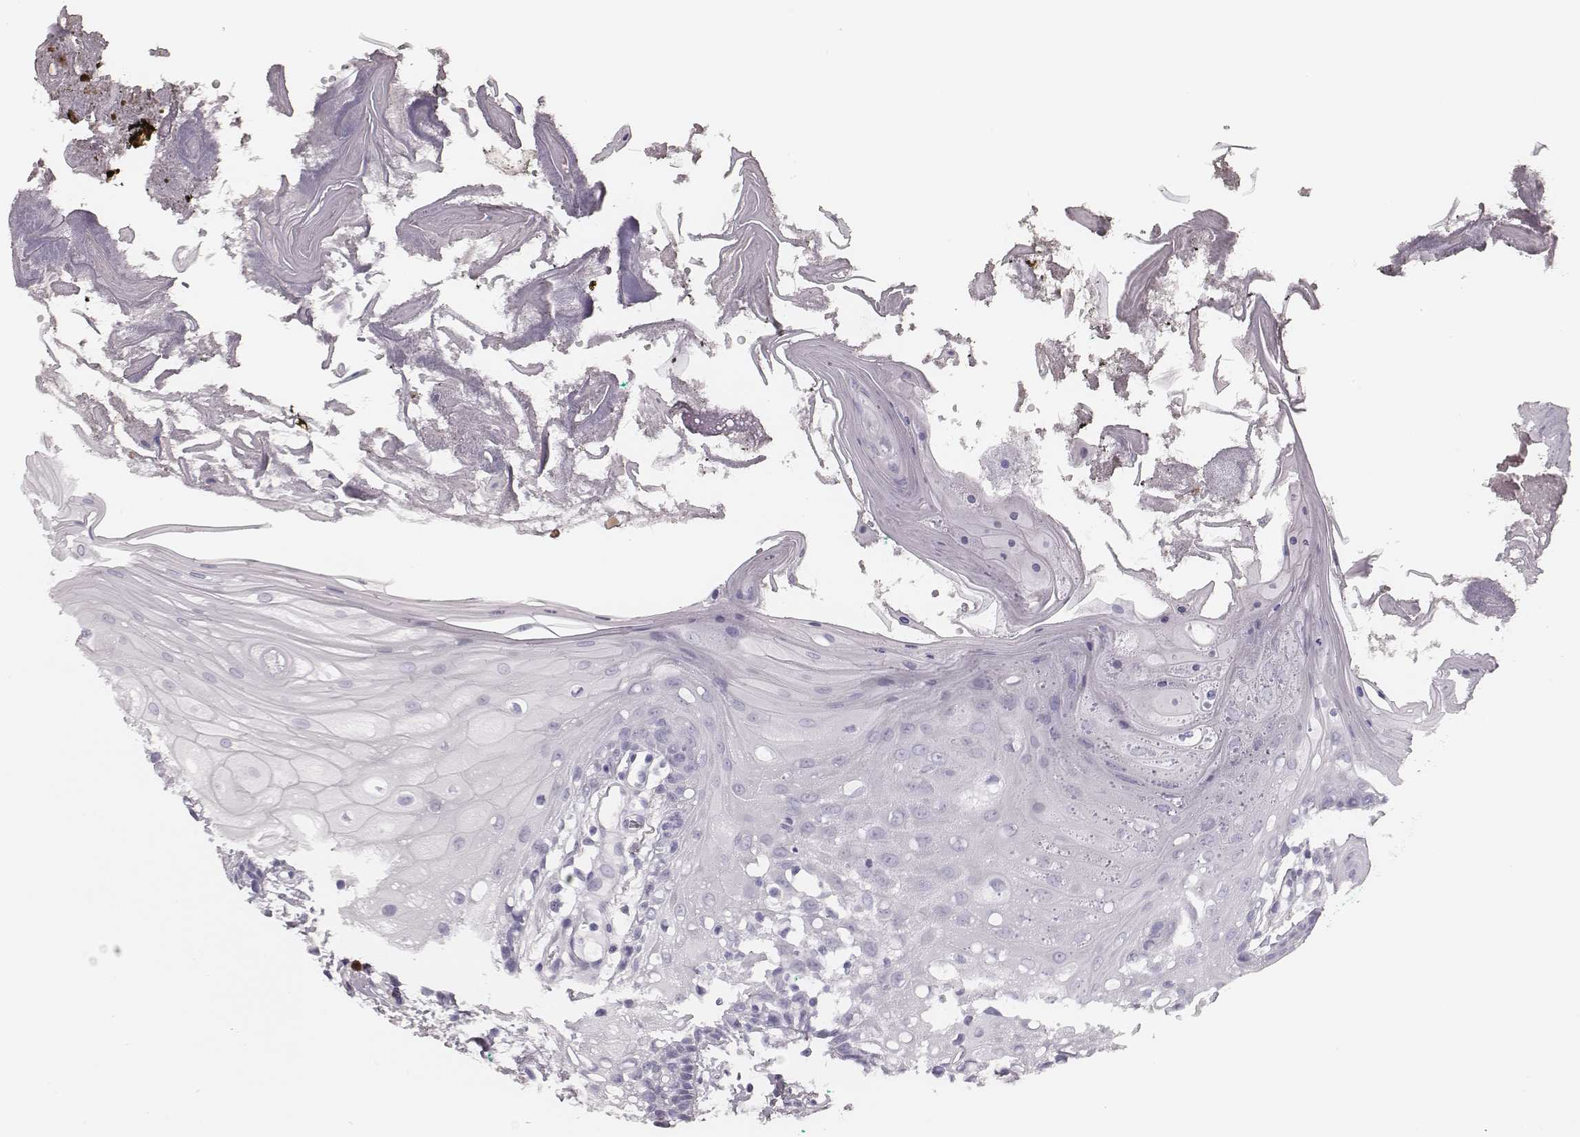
{"staining": {"intensity": "negative", "quantity": "none", "location": "none"}, "tissue": "oral mucosa", "cell_type": "Squamous epithelial cells", "image_type": "normal", "snomed": [{"axis": "morphology", "description": "Normal tissue, NOS"}, {"axis": "morphology", "description": "Squamous cell carcinoma, NOS"}, {"axis": "topography", "description": "Oral tissue"}, {"axis": "topography", "description": "Head-Neck"}], "caption": "An image of oral mucosa stained for a protein exhibits no brown staining in squamous epithelial cells. (IHC, brightfield microscopy, high magnification).", "gene": "ELANE", "patient": {"sex": "male", "age": 69}}